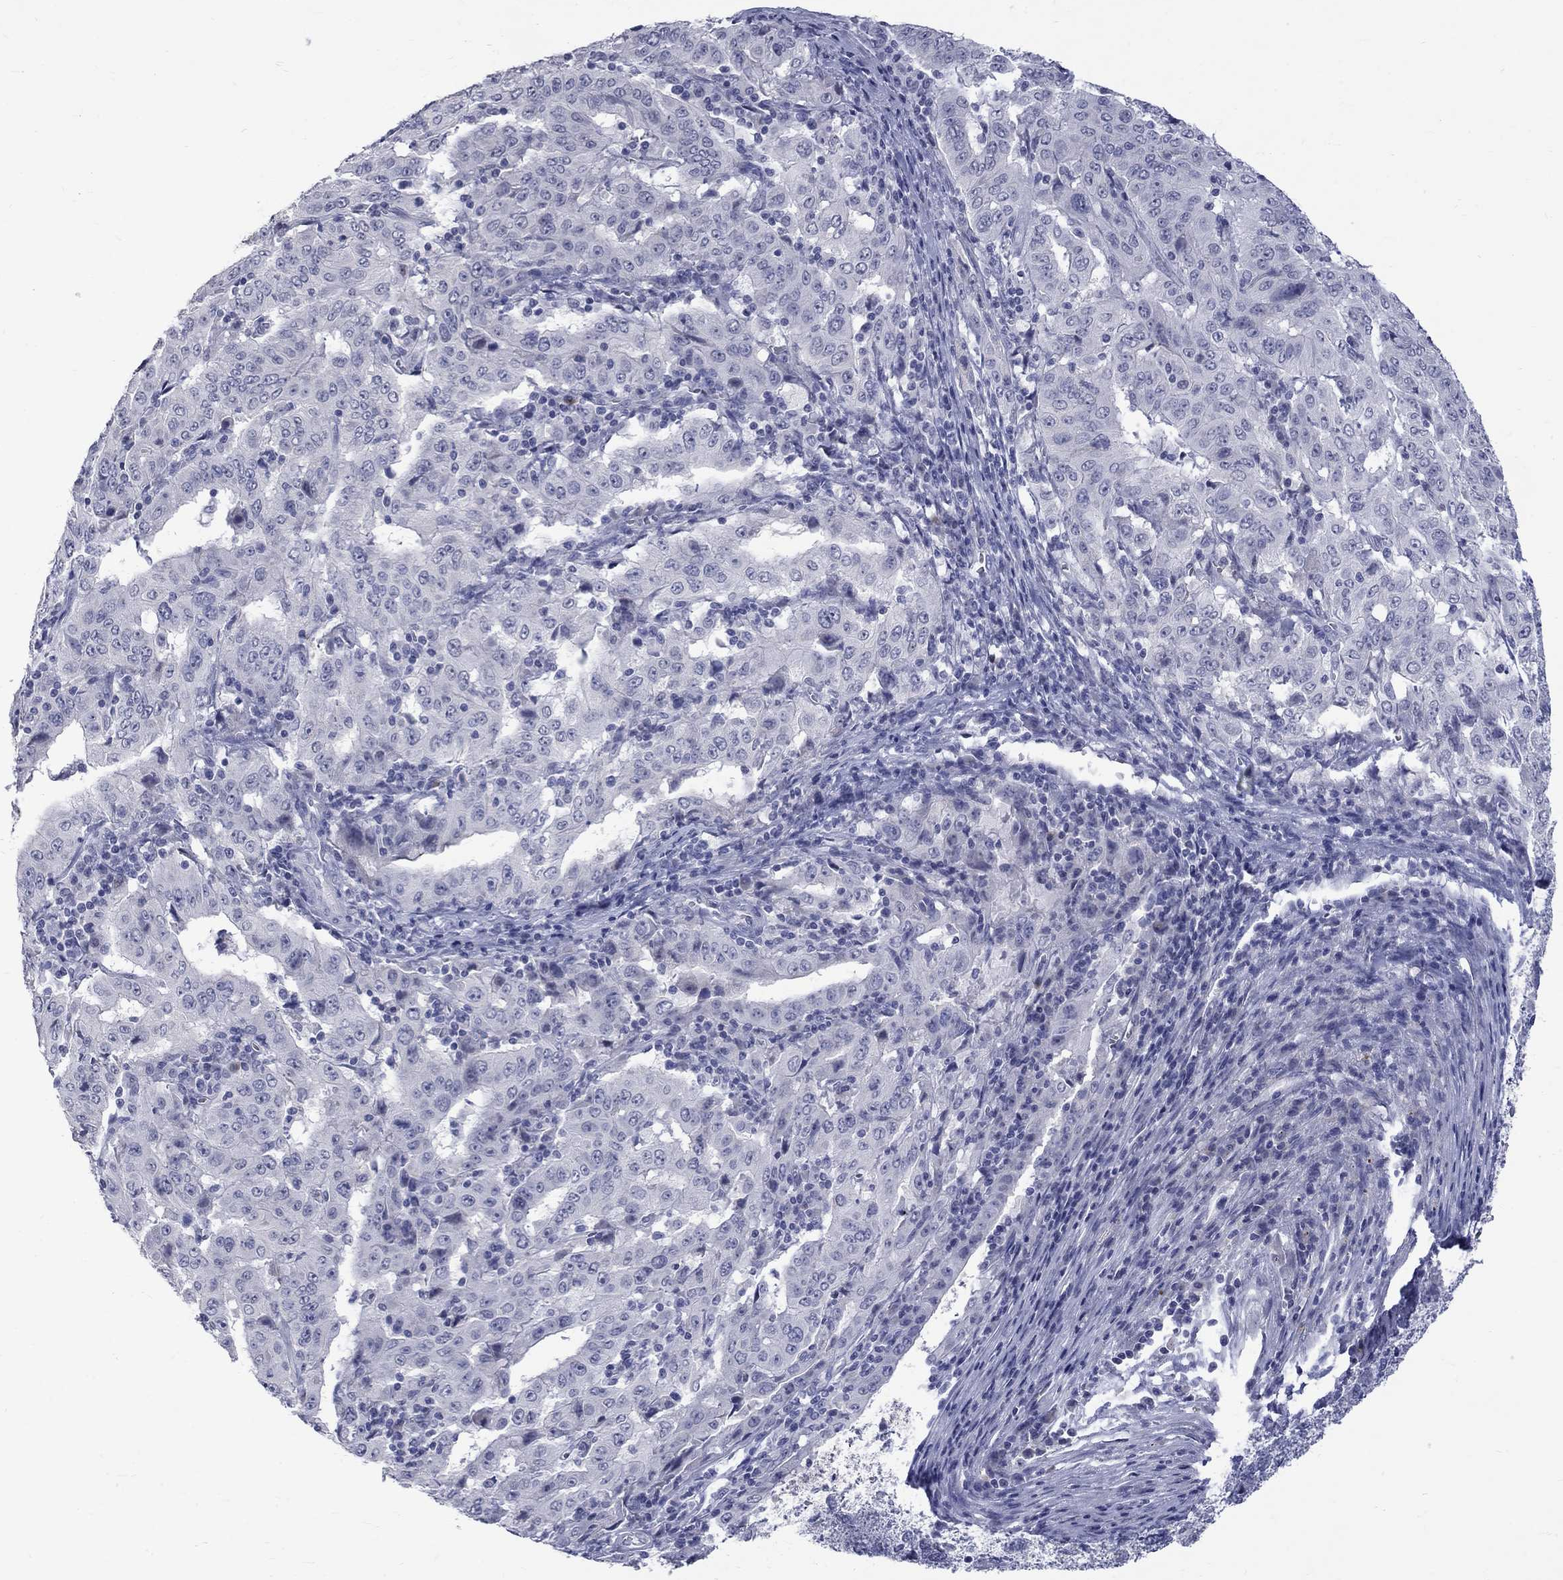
{"staining": {"intensity": "negative", "quantity": "none", "location": "none"}, "tissue": "pancreatic cancer", "cell_type": "Tumor cells", "image_type": "cancer", "snomed": [{"axis": "morphology", "description": "Adenocarcinoma, NOS"}, {"axis": "topography", "description": "Pancreas"}], "caption": "Micrograph shows no protein staining in tumor cells of pancreatic cancer (adenocarcinoma) tissue.", "gene": "CTNND2", "patient": {"sex": "male", "age": 63}}